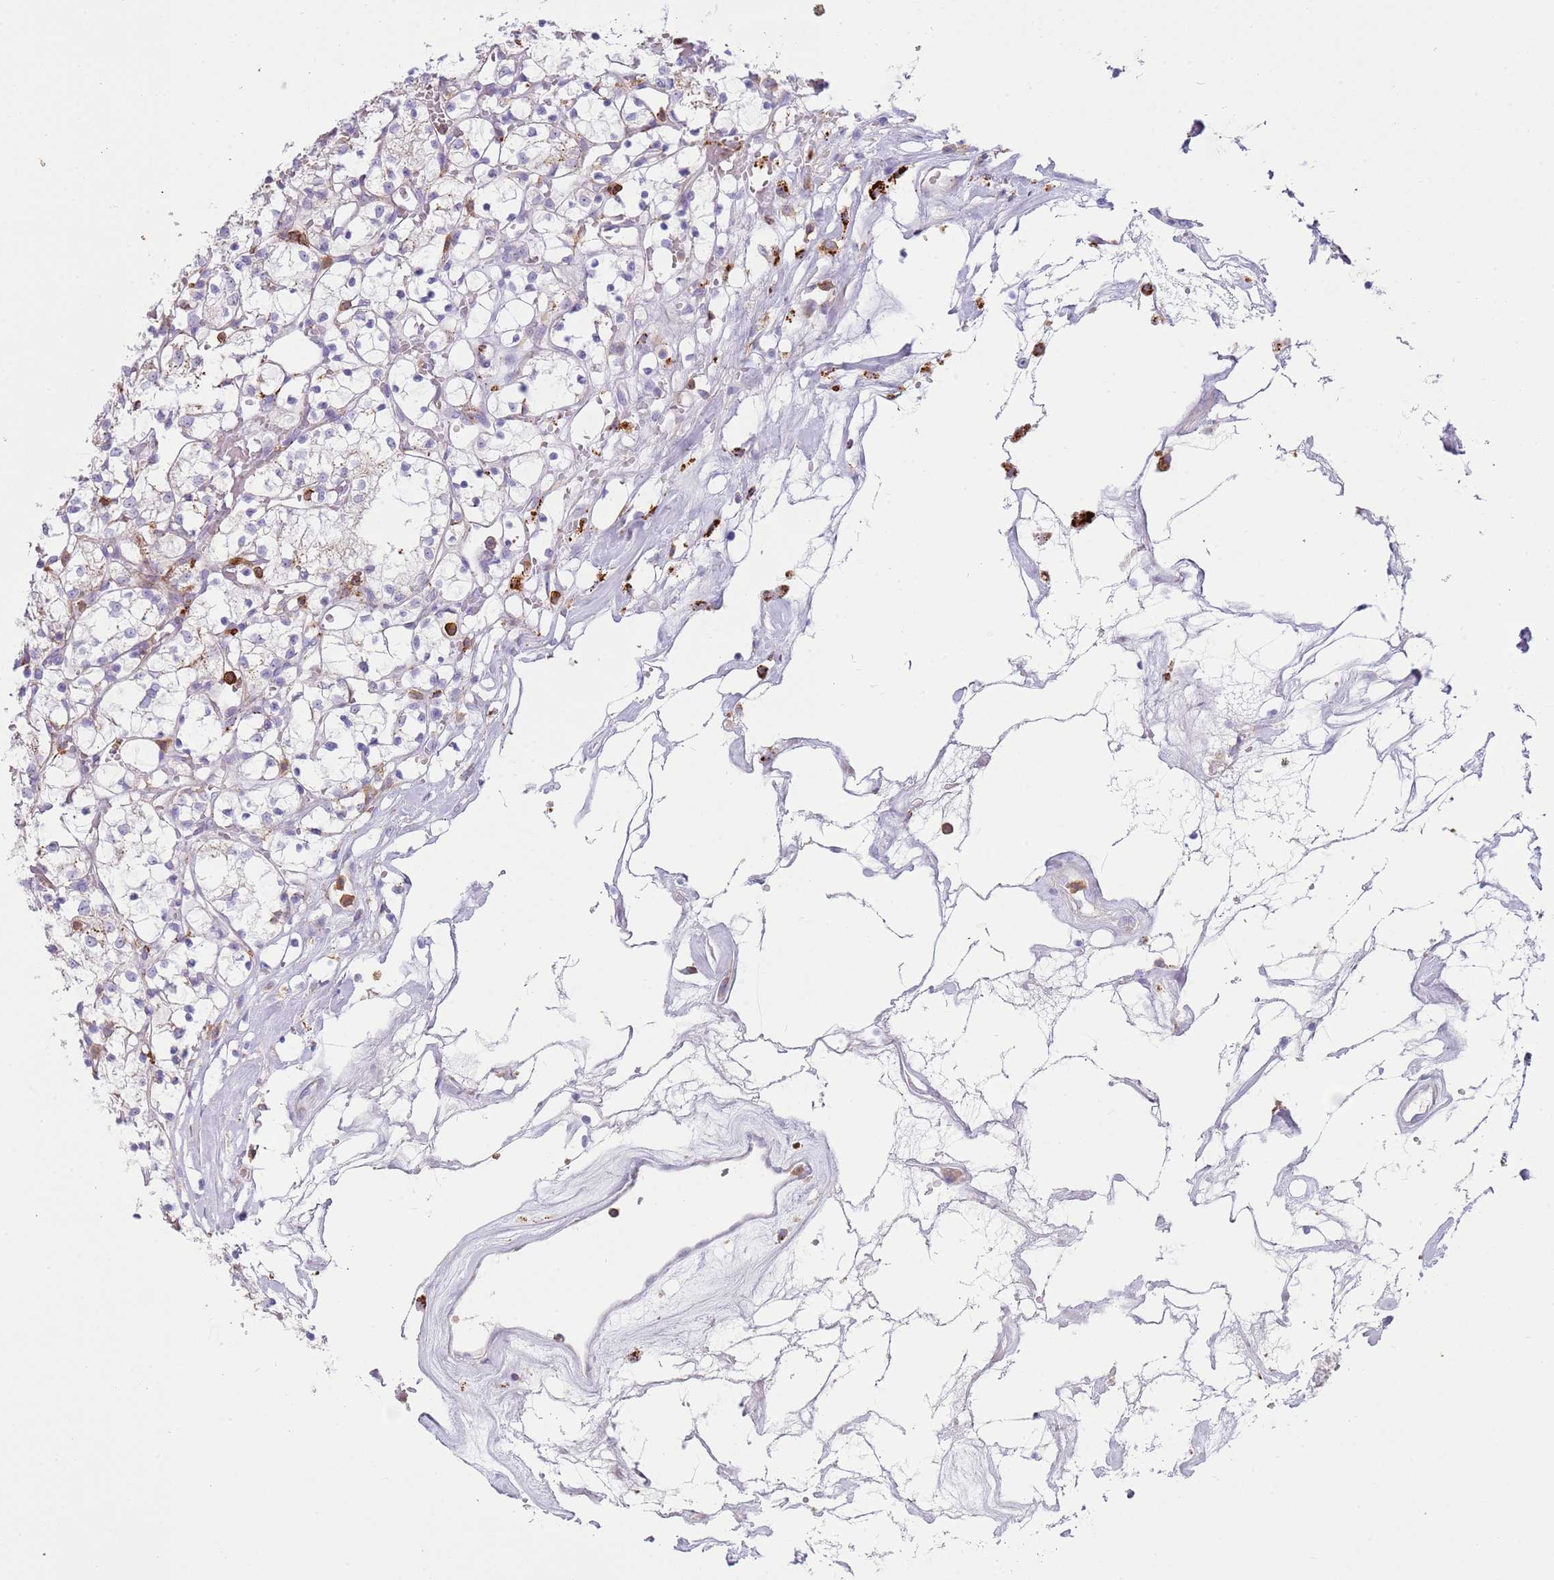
{"staining": {"intensity": "negative", "quantity": "none", "location": "none"}, "tissue": "renal cancer", "cell_type": "Tumor cells", "image_type": "cancer", "snomed": [{"axis": "morphology", "description": "Adenocarcinoma, NOS"}, {"axis": "topography", "description": "Kidney"}], "caption": "The micrograph shows no significant positivity in tumor cells of renal cancer (adenocarcinoma).", "gene": "TTPAL", "patient": {"sex": "female", "age": 69}}